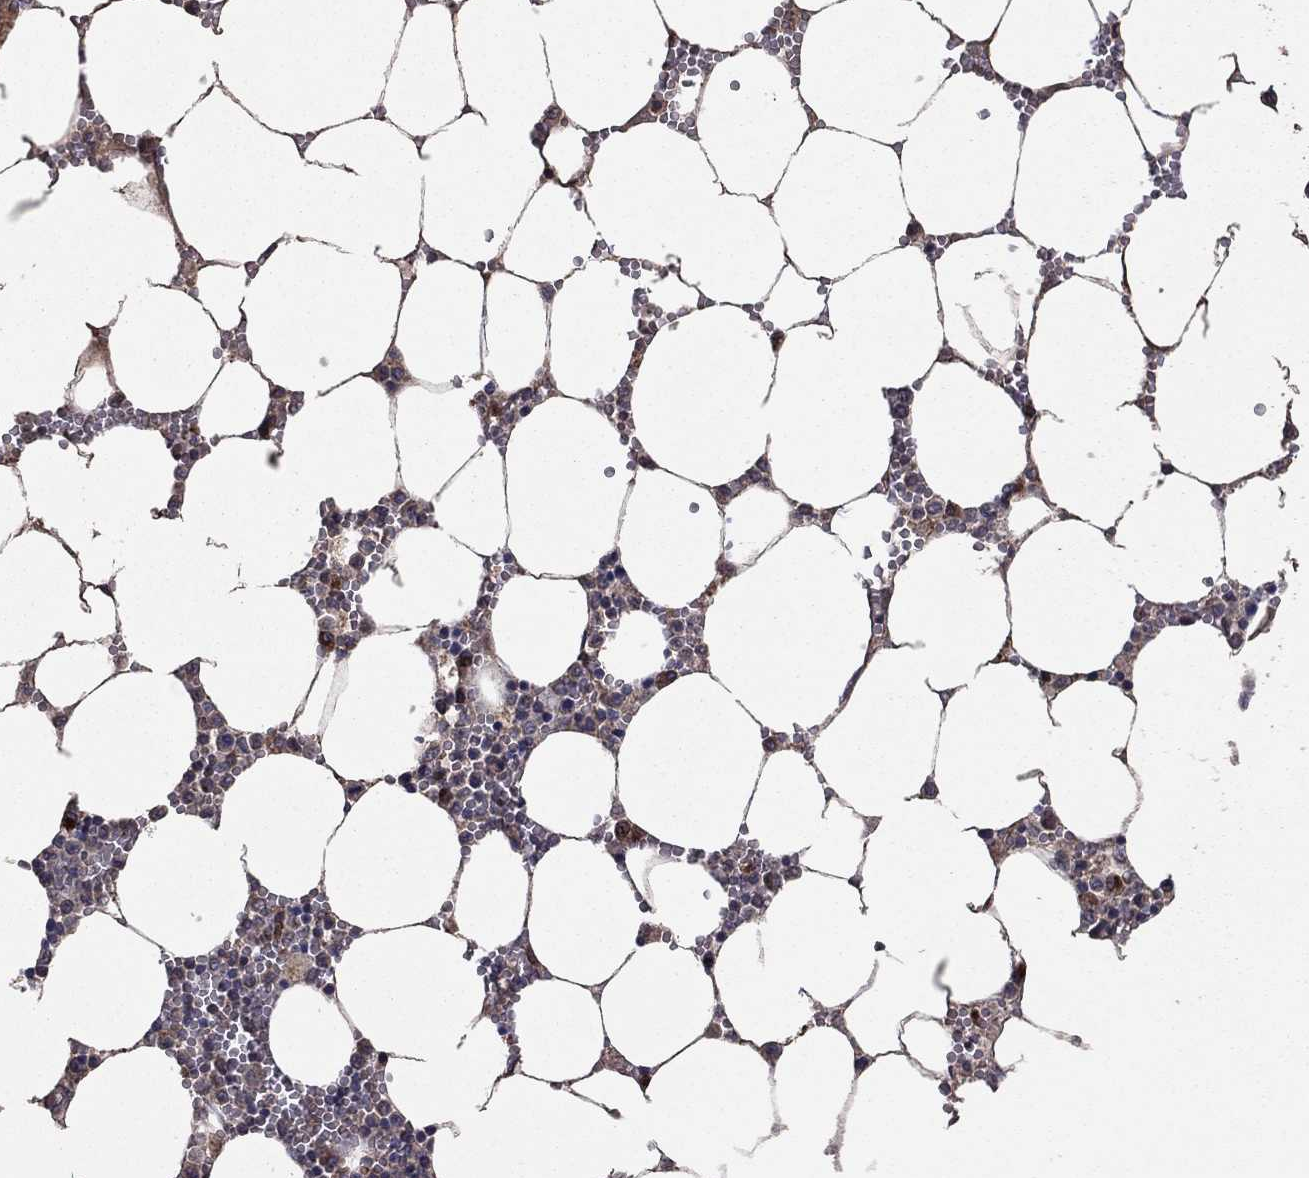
{"staining": {"intensity": "moderate", "quantity": "<25%", "location": "cytoplasmic/membranous"}, "tissue": "bone marrow", "cell_type": "Hematopoietic cells", "image_type": "normal", "snomed": [{"axis": "morphology", "description": "Normal tissue, NOS"}, {"axis": "topography", "description": "Bone marrow"}], "caption": "A low amount of moderate cytoplasmic/membranous positivity is appreciated in approximately <25% of hematopoietic cells in benign bone marrow.", "gene": "FLT4", "patient": {"sex": "female", "age": 64}}